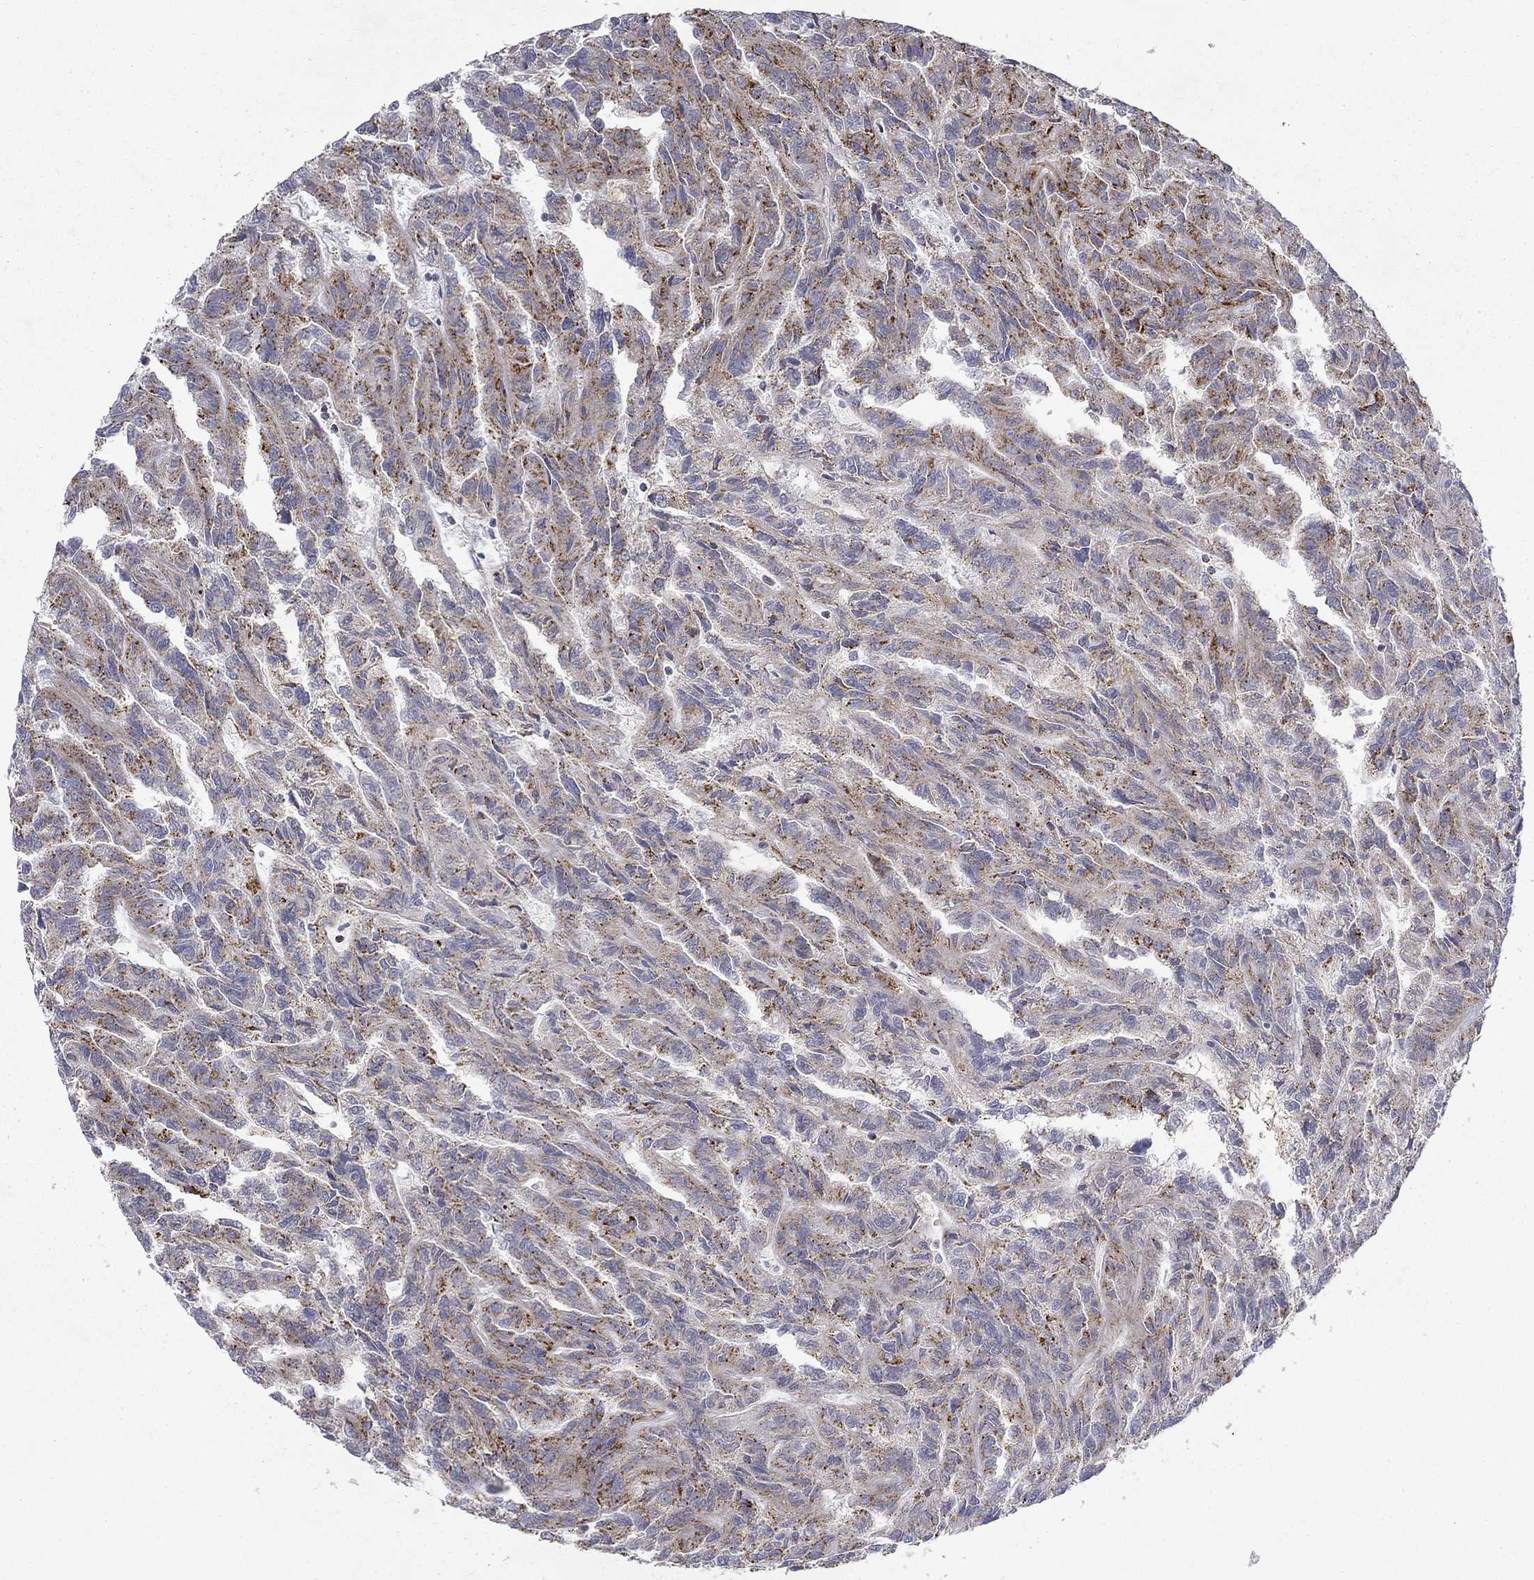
{"staining": {"intensity": "strong", "quantity": "<25%", "location": "cytoplasmic/membranous"}, "tissue": "renal cancer", "cell_type": "Tumor cells", "image_type": "cancer", "snomed": [{"axis": "morphology", "description": "Adenocarcinoma, NOS"}, {"axis": "topography", "description": "Kidney"}], "caption": "Protein expression analysis of human renal cancer (adenocarcinoma) reveals strong cytoplasmic/membranous expression in approximately <25% of tumor cells. The staining is performed using DAB (3,3'-diaminobenzidine) brown chromogen to label protein expression. The nuclei are counter-stained blue using hematoxylin.", "gene": "PCBP3", "patient": {"sex": "male", "age": 79}}